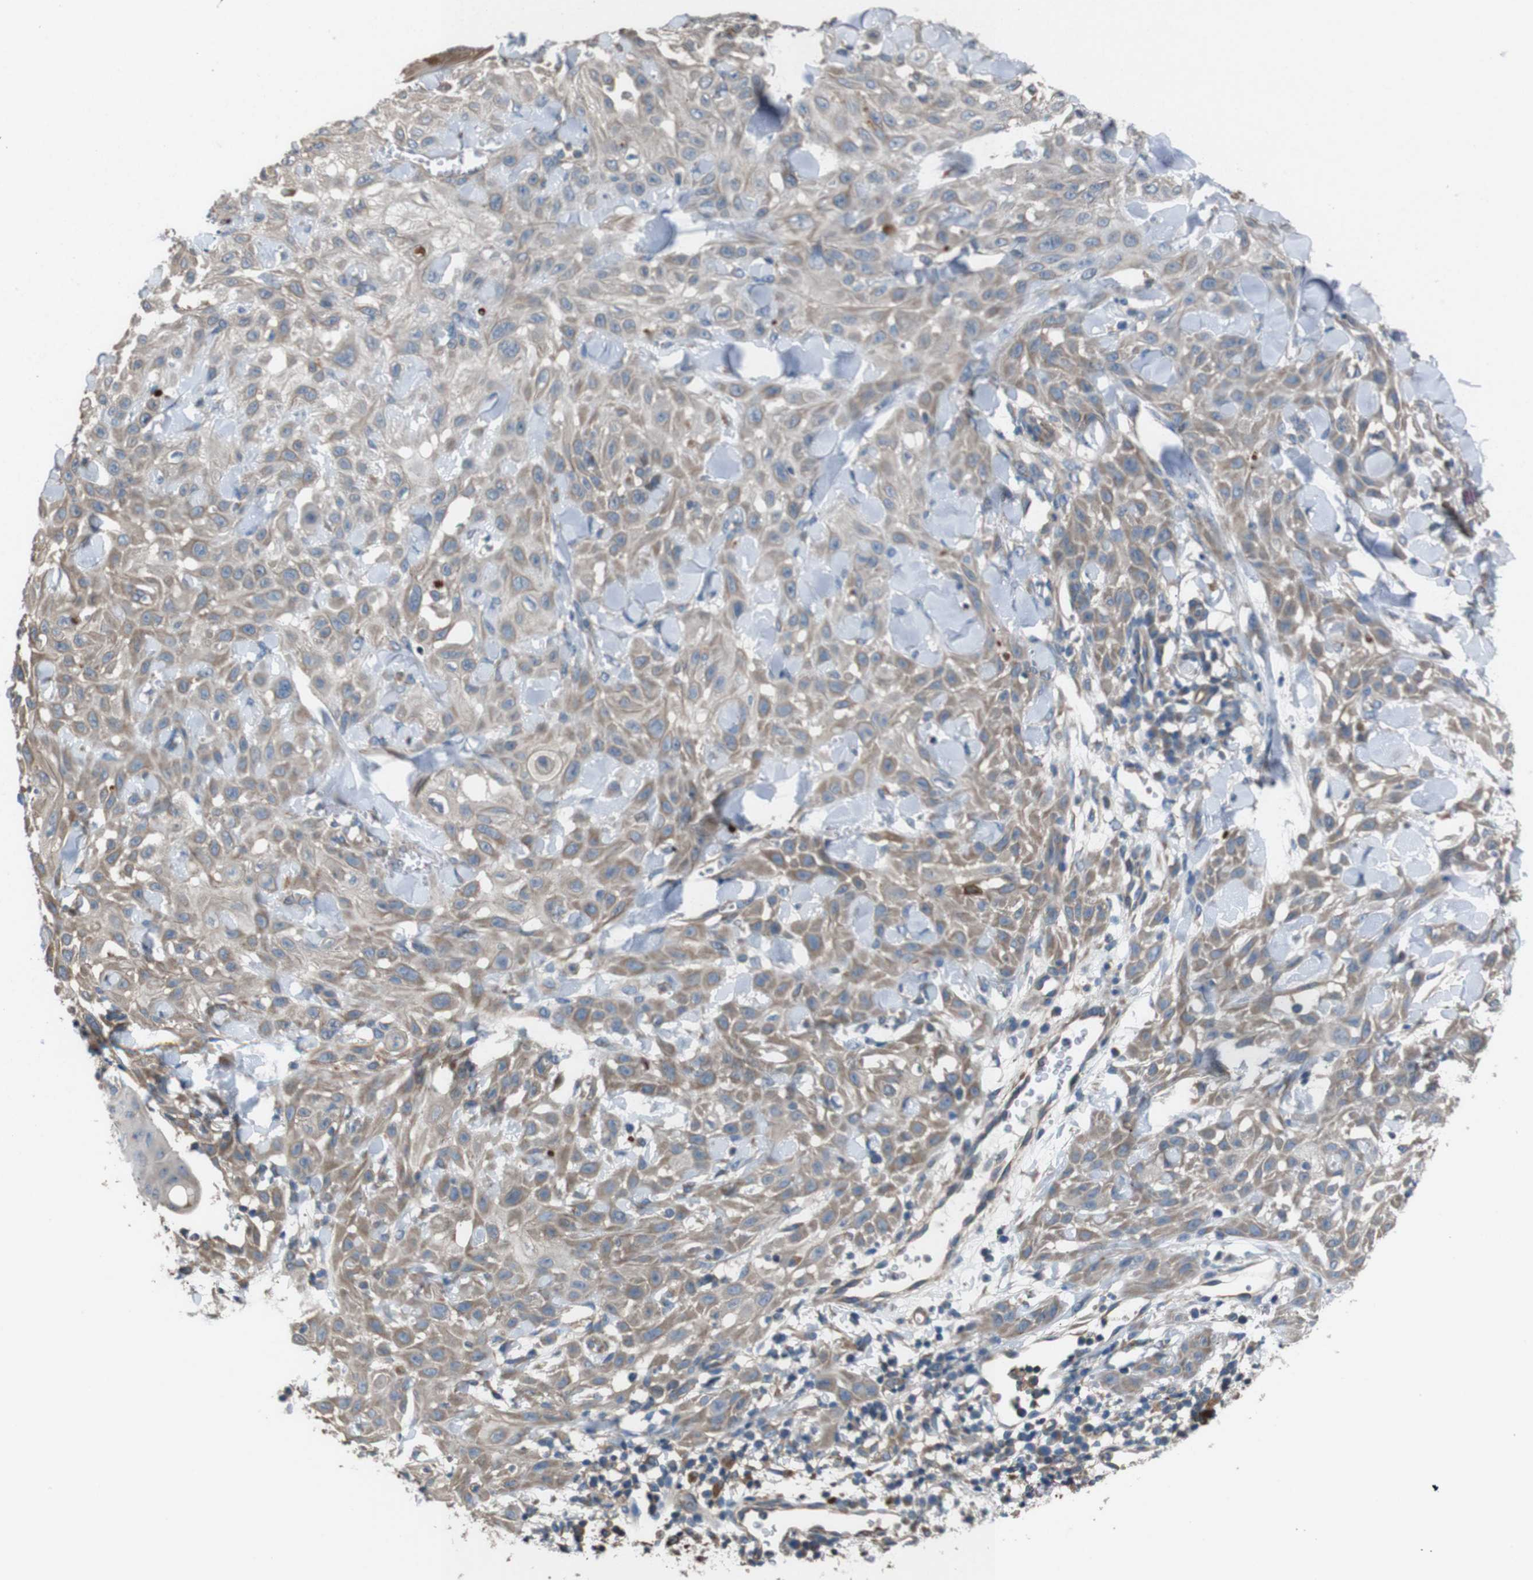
{"staining": {"intensity": "weak", "quantity": ">75%", "location": "cytoplasmic/membranous"}, "tissue": "skin cancer", "cell_type": "Tumor cells", "image_type": "cancer", "snomed": [{"axis": "morphology", "description": "Squamous cell carcinoma, NOS"}, {"axis": "topography", "description": "Skin"}], "caption": "High-power microscopy captured an immunohistochemistry (IHC) histopathology image of skin cancer (squamous cell carcinoma), revealing weak cytoplasmic/membranous staining in approximately >75% of tumor cells.", "gene": "NAALADL2", "patient": {"sex": "male", "age": 24}}